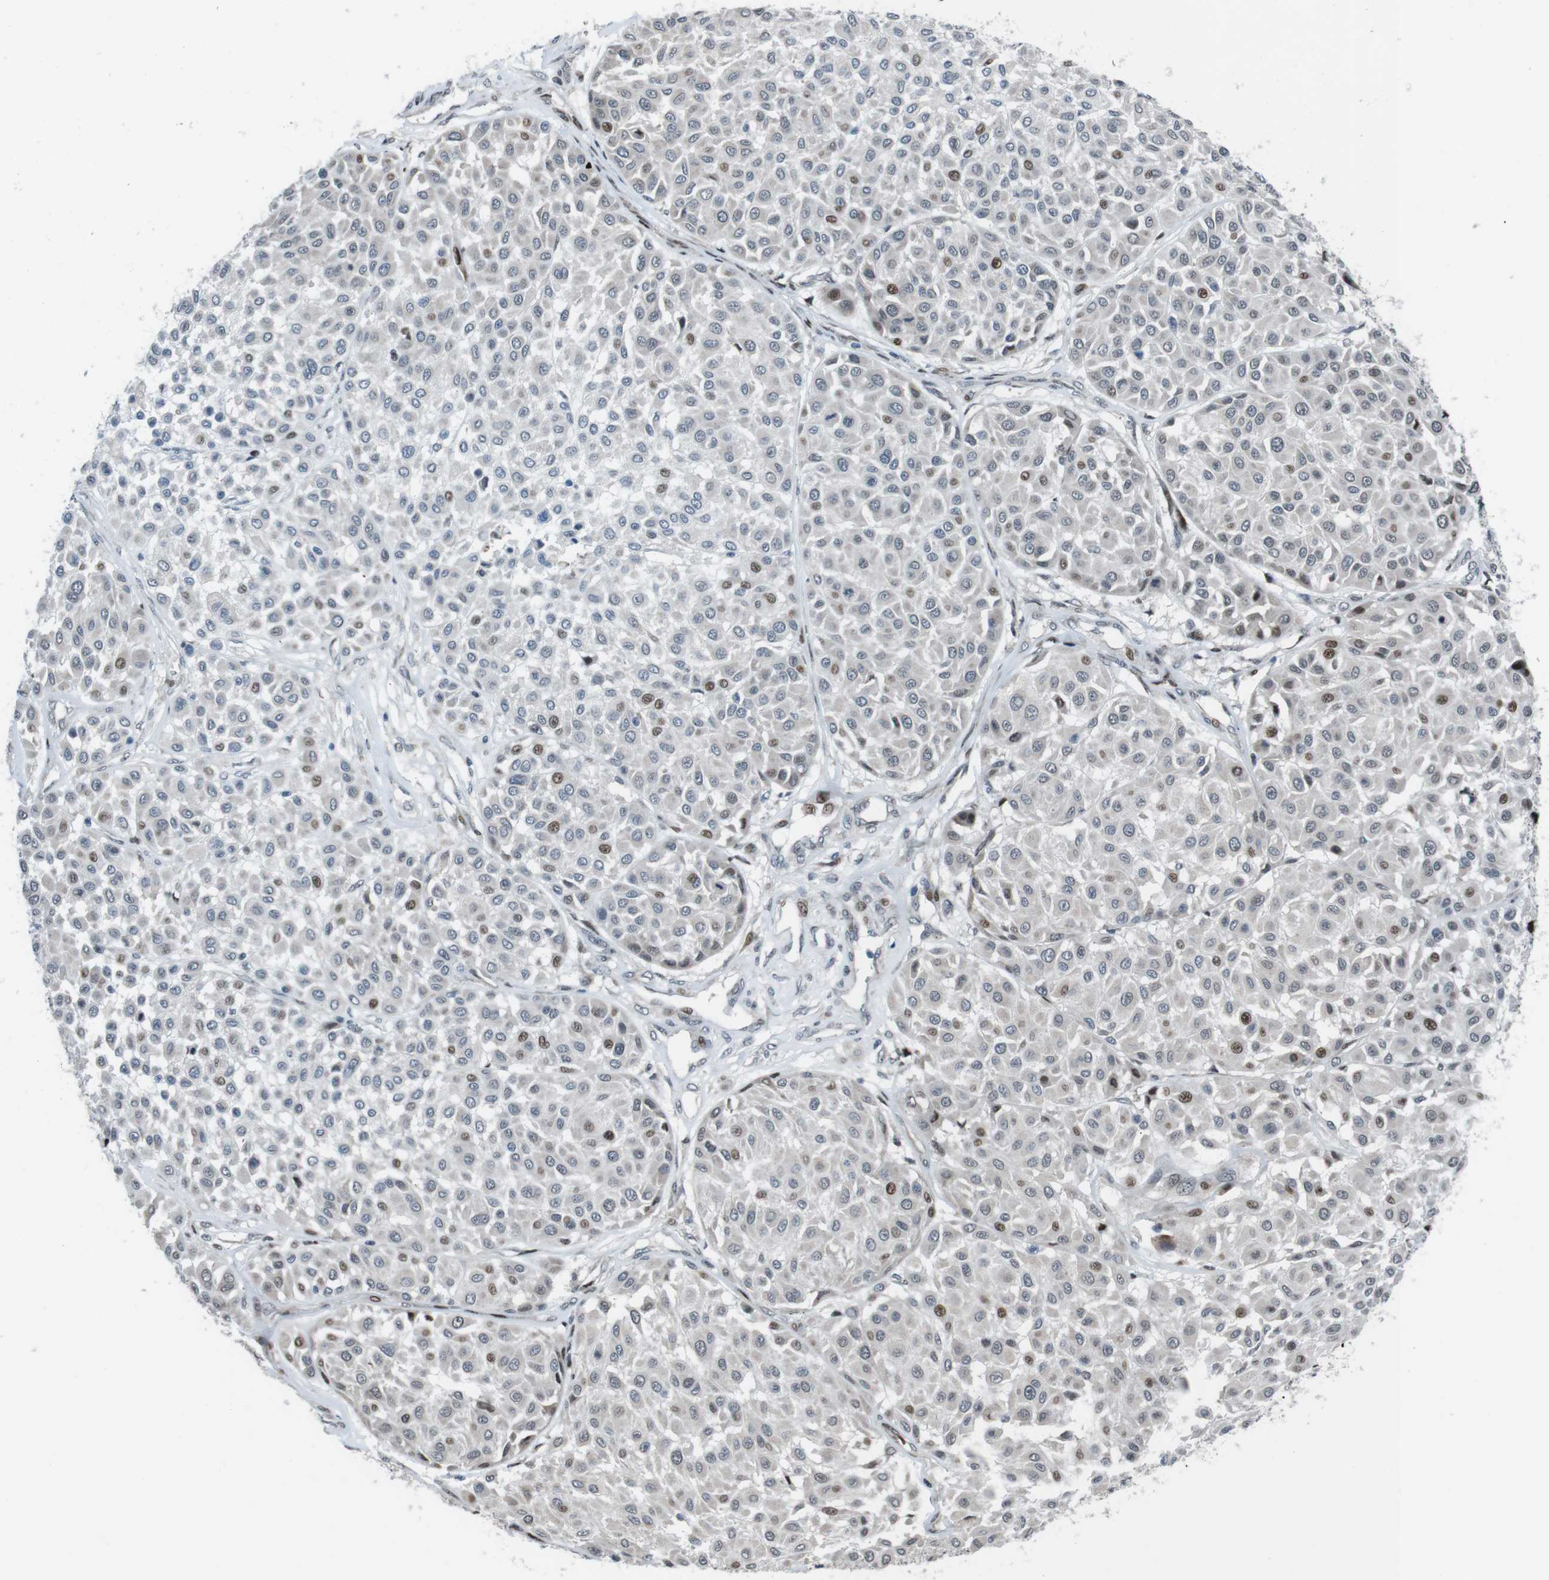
{"staining": {"intensity": "moderate", "quantity": "<25%", "location": "nuclear"}, "tissue": "melanoma", "cell_type": "Tumor cells", "image_type": "cancer", "snomed": [{"axis": "morphology", "description": "Malignant melanoma, Metastatic site"}, {"axis": "topography", "description": "Soft tissue"}], "caption": "Immunohistochemical staining of human melanoma displays moderate nuclear protein positivity in about <25% of tumor cells.", "gene": "PBRM1", "patient": {"sex": "male", "age": 41}}